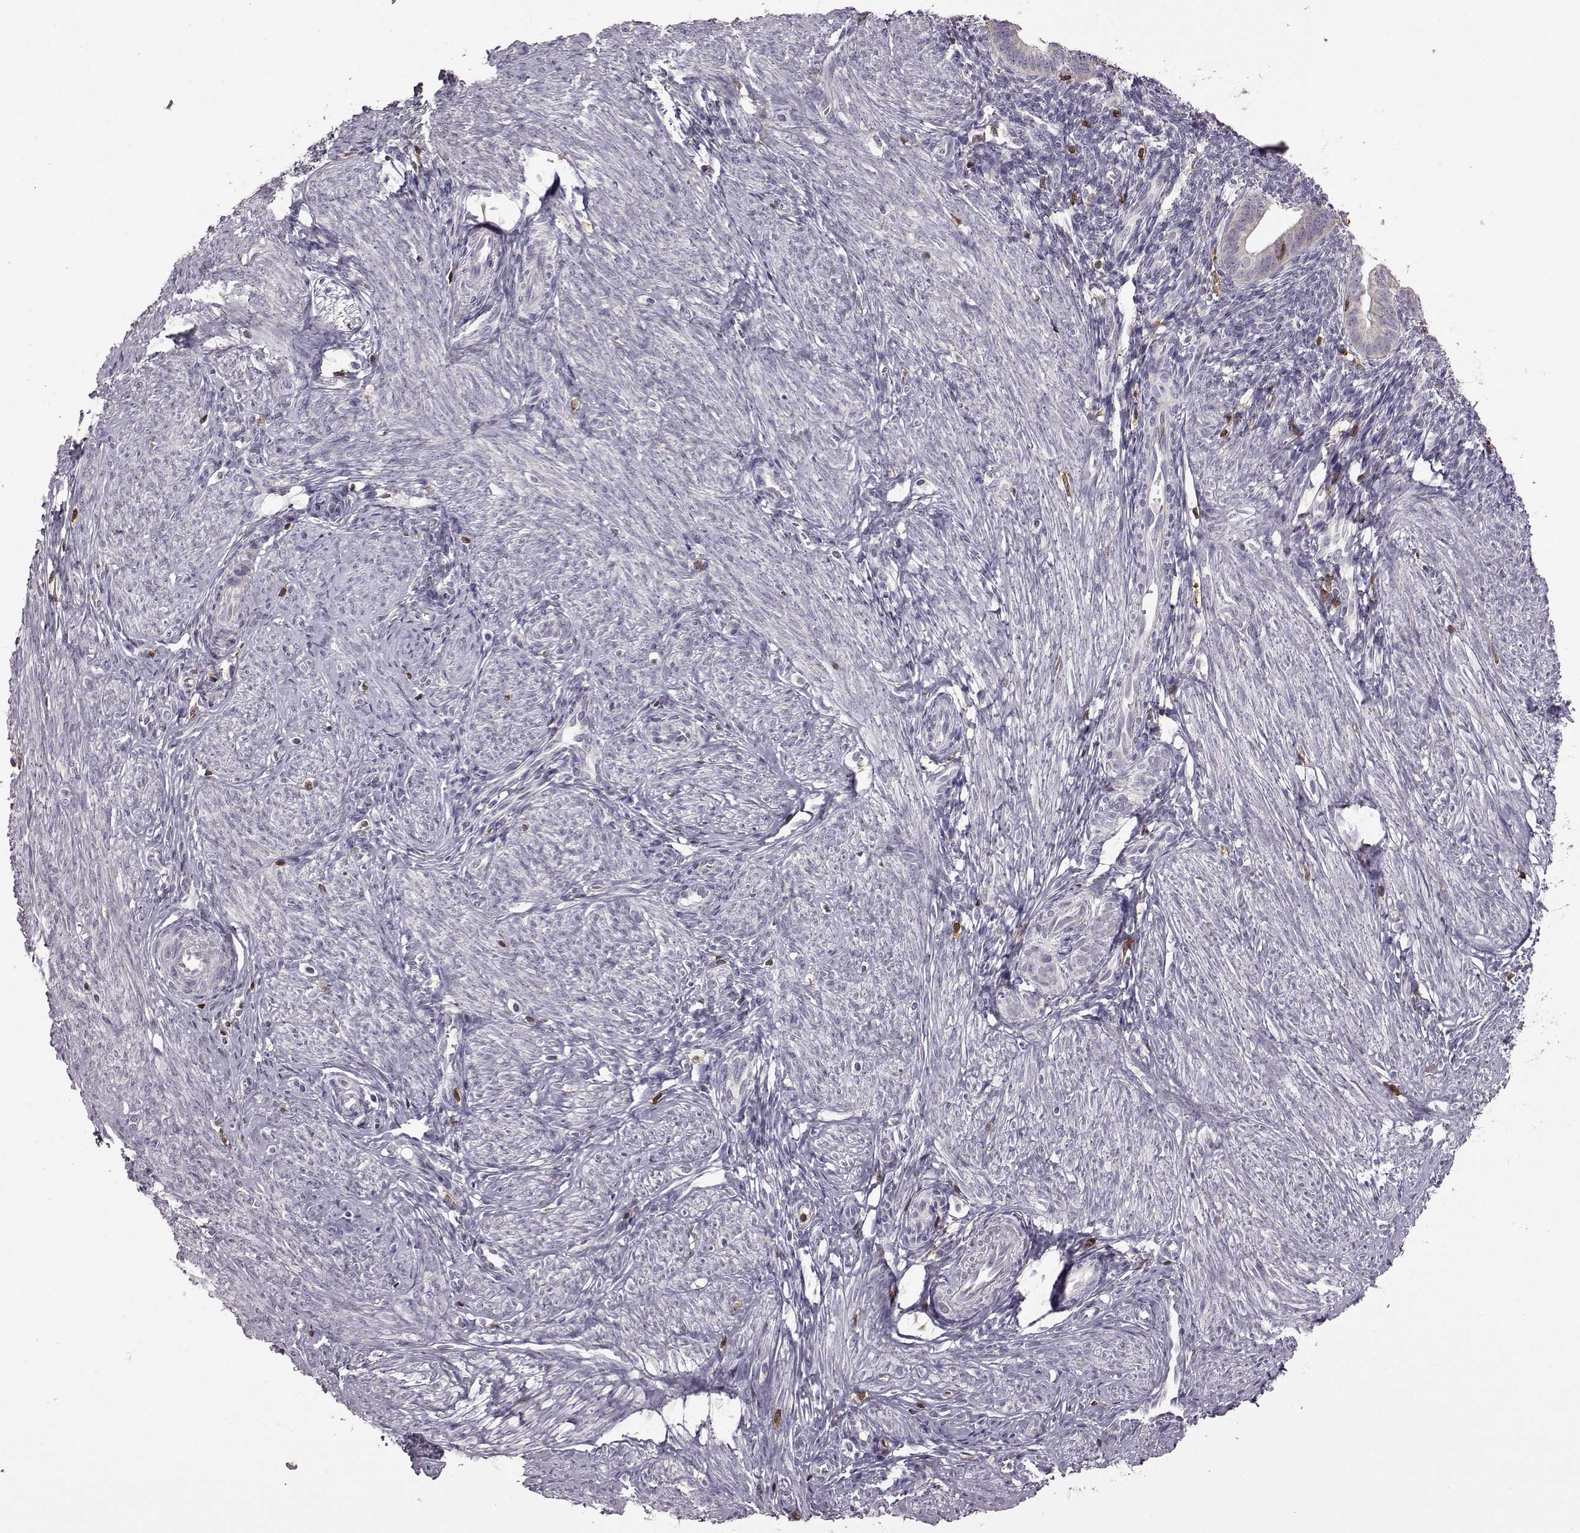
{"staining": {"intensity": "negative", "quantity": "none", "location": "none"}, "tissue": "endometrium", "cell_type": "Cells in endometrial stroma", "image_type": "normal", "snomed": [{"axis": "morphology", "description": "Normal tissue, NOS"}, {"axis": "topography", "description": "Endometrium"}], "caption": "A high-resolution photomicrograph shows immunohistochemistry staining of benign endometrium, which demonstrates no significant staining in cells in endometrial stroma.", "gene": "DOK2", "patient": {"sex": "female", "age": 40}}